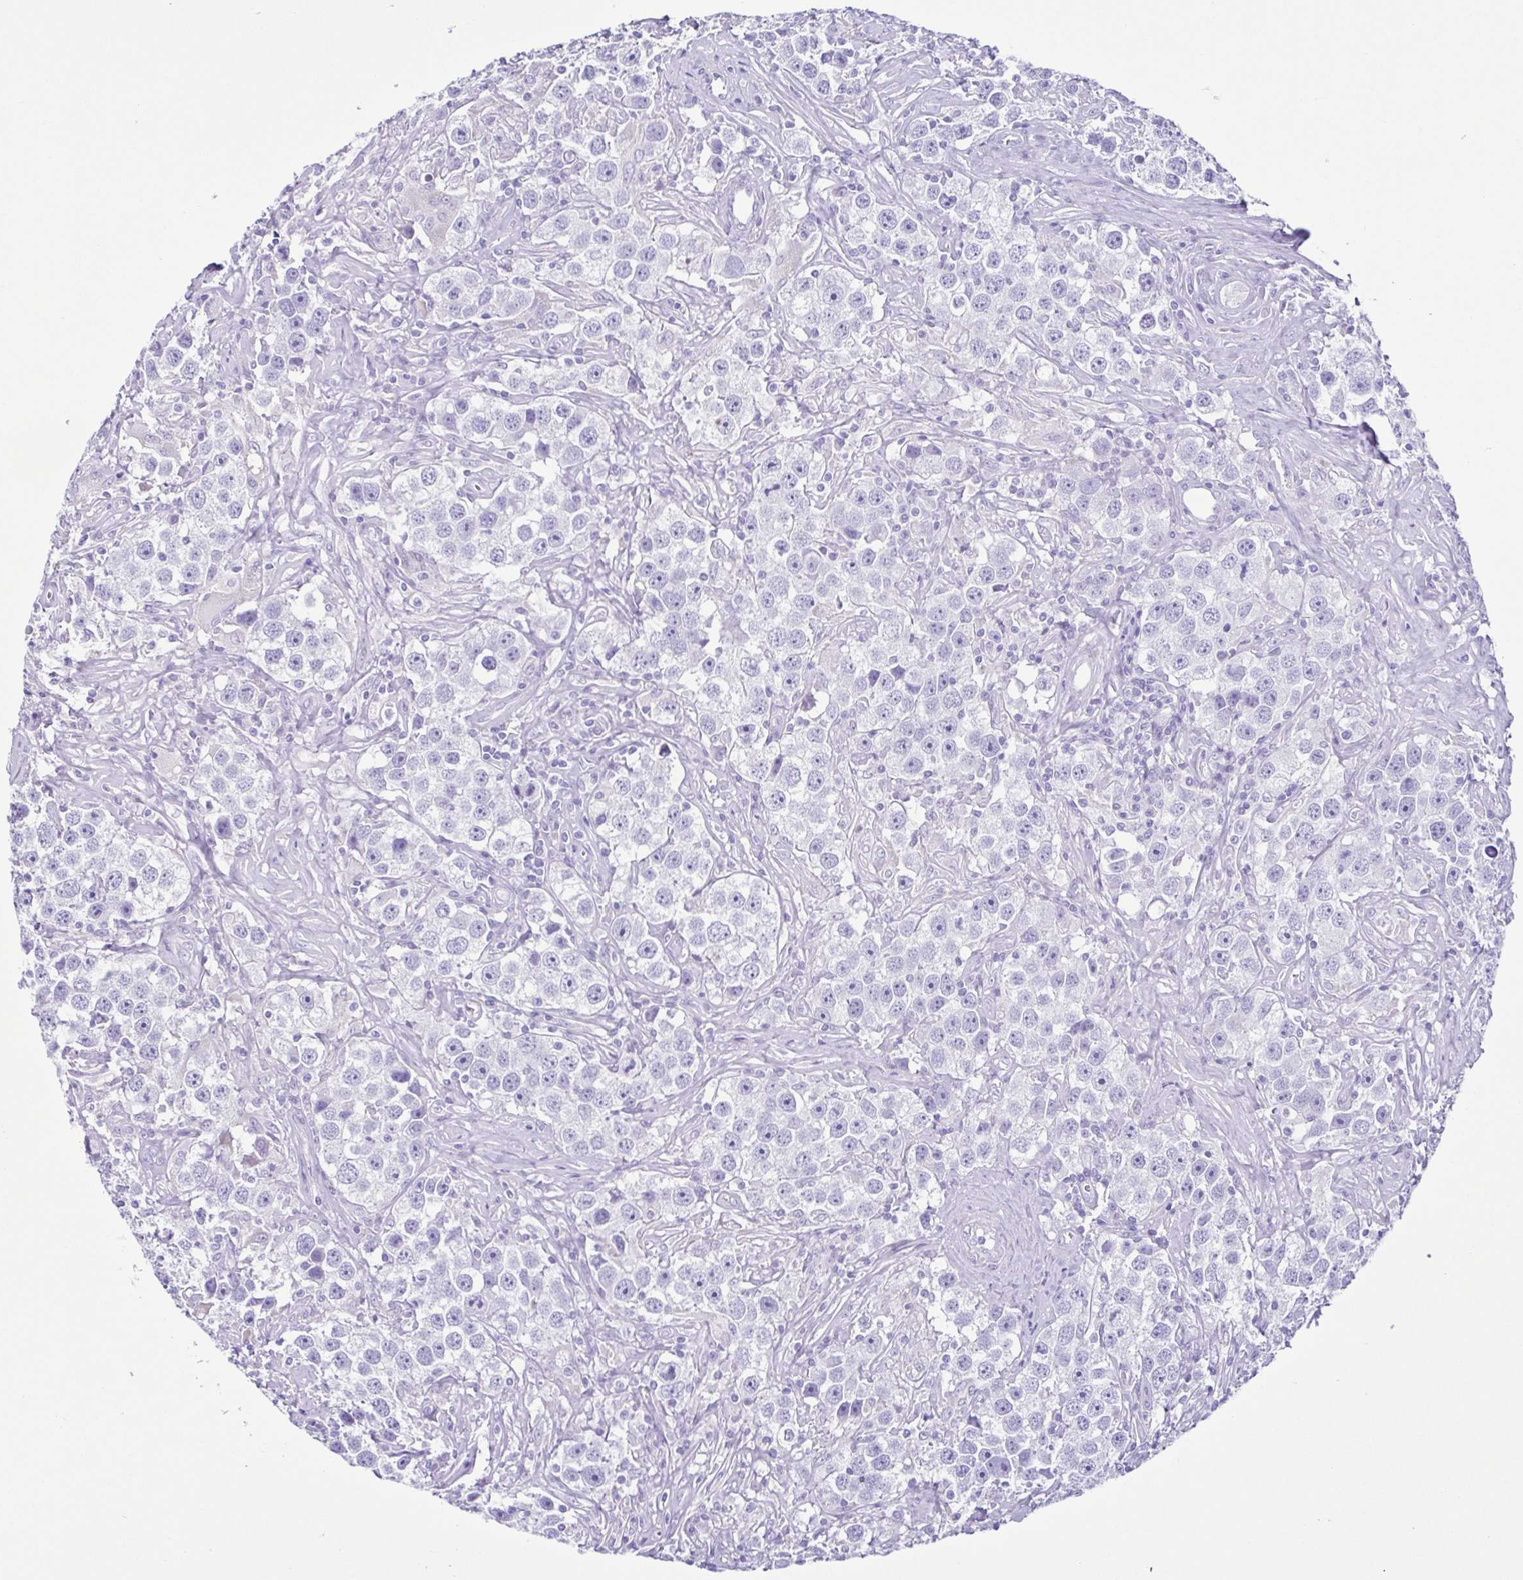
{"staining": {"intensity": "negative", "quantity": "none", "location": "none"}, "tissue": "testis cancer", "cell_type": "Tumor cells", "image_type": "cancer", "snomed": [{"axis": "morphology", "description": "Seminoma, NOS"}, {"axis": "topography", "description": "Testis"}], "caption": "Histopathology image shows no protein staining in tumor cells of testis seminoma tissue.", "gene": "ACTRT3", "patient": {"sex": "male", "age": 49}}